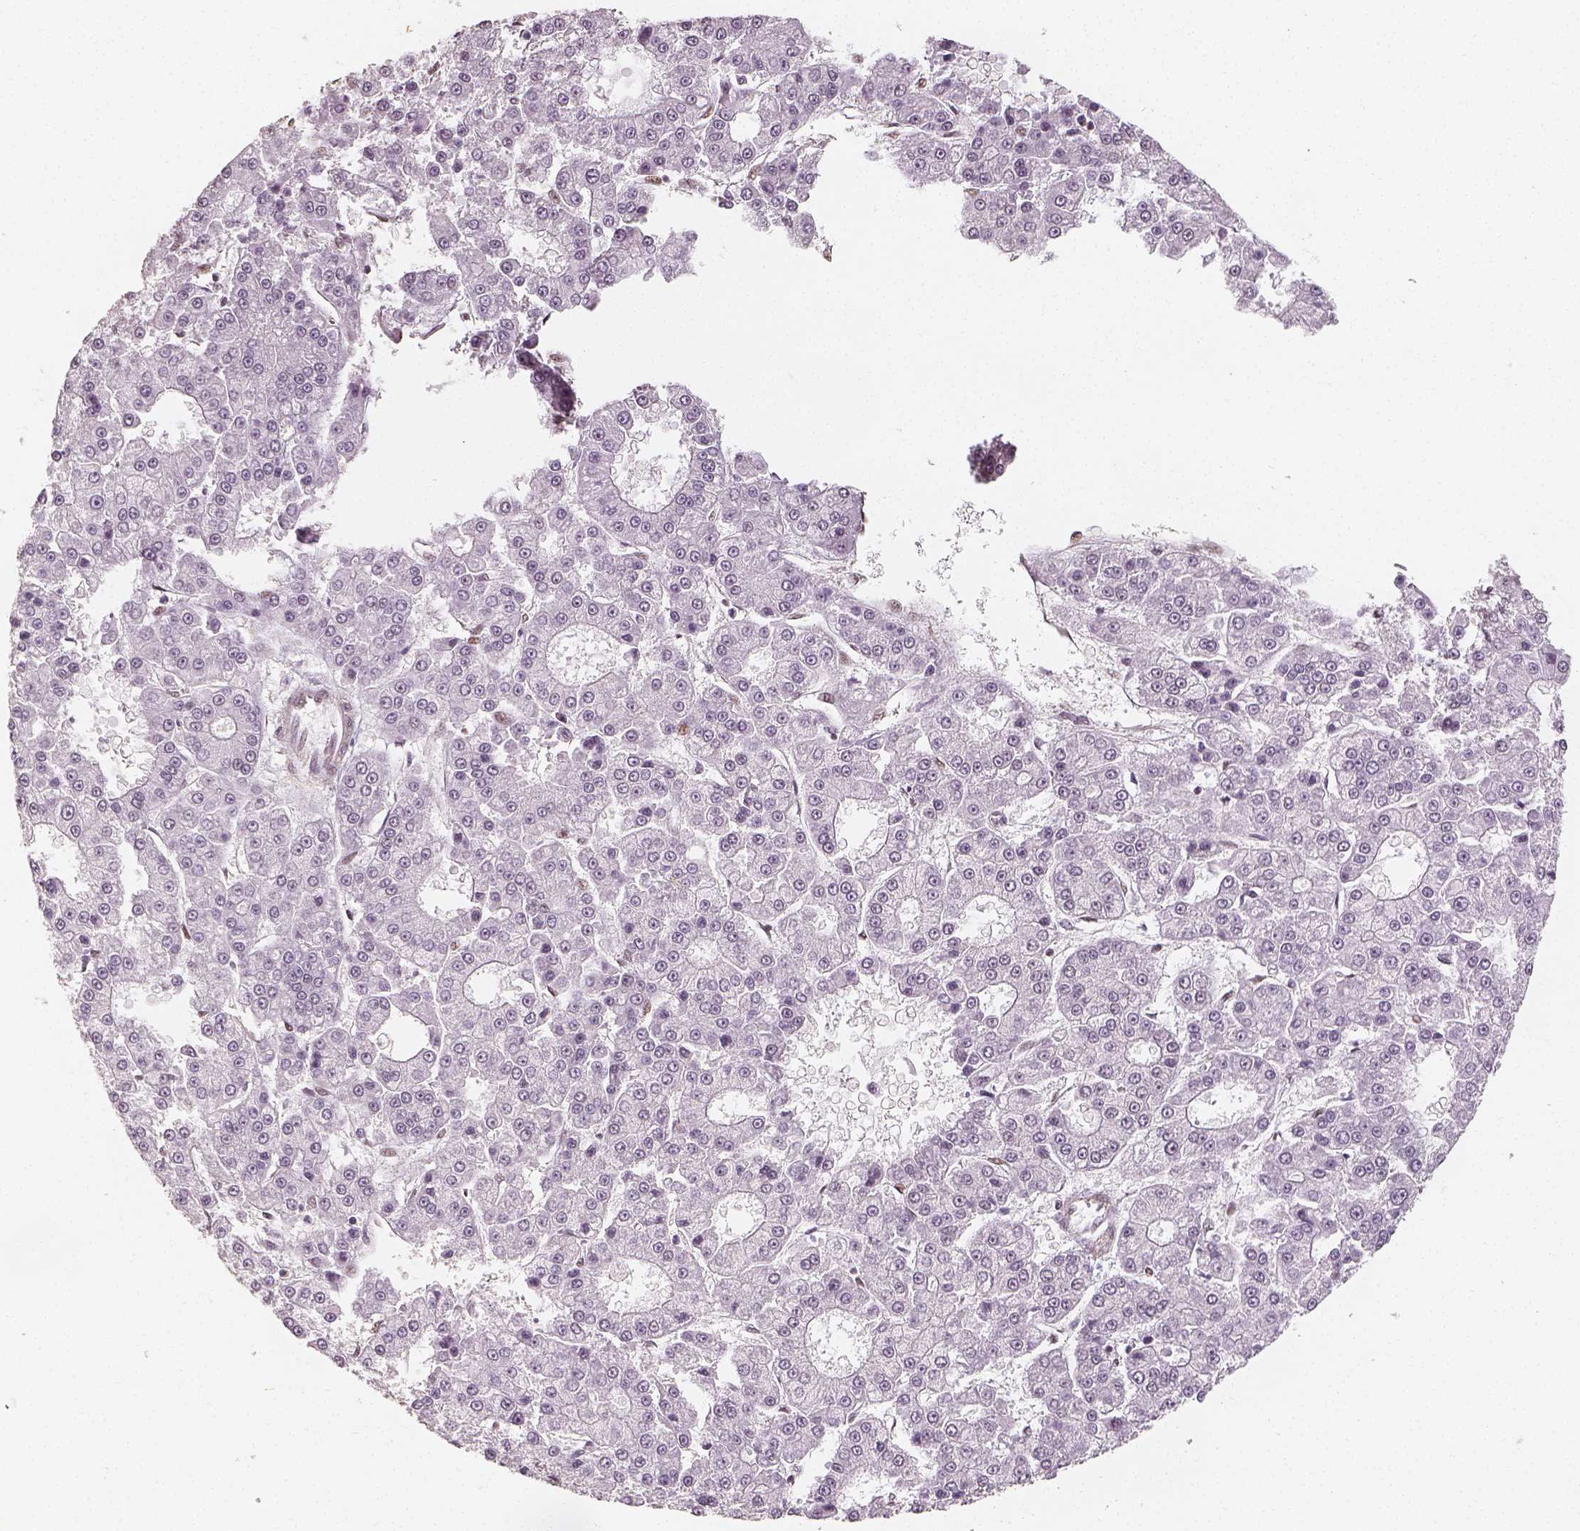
{"staining": {"intensity": "negative", "quantity": "none", "location": "none"}, "tissue": "liver cancer", "cell_type": "Tumor cells", "image_type": "cancer", "snomed": [{"axis": "morphology", "description": "Carcinoma, Hepatocellular, NOS"}, {"axis": "topography", "description": "Liver"}], "caption": "Immunohistochemistry (IHC) of human liver cancer shows no positivity in tumor cells.", "gene": "HDAC1", "patient": {"sex": "male", "age": 70}}